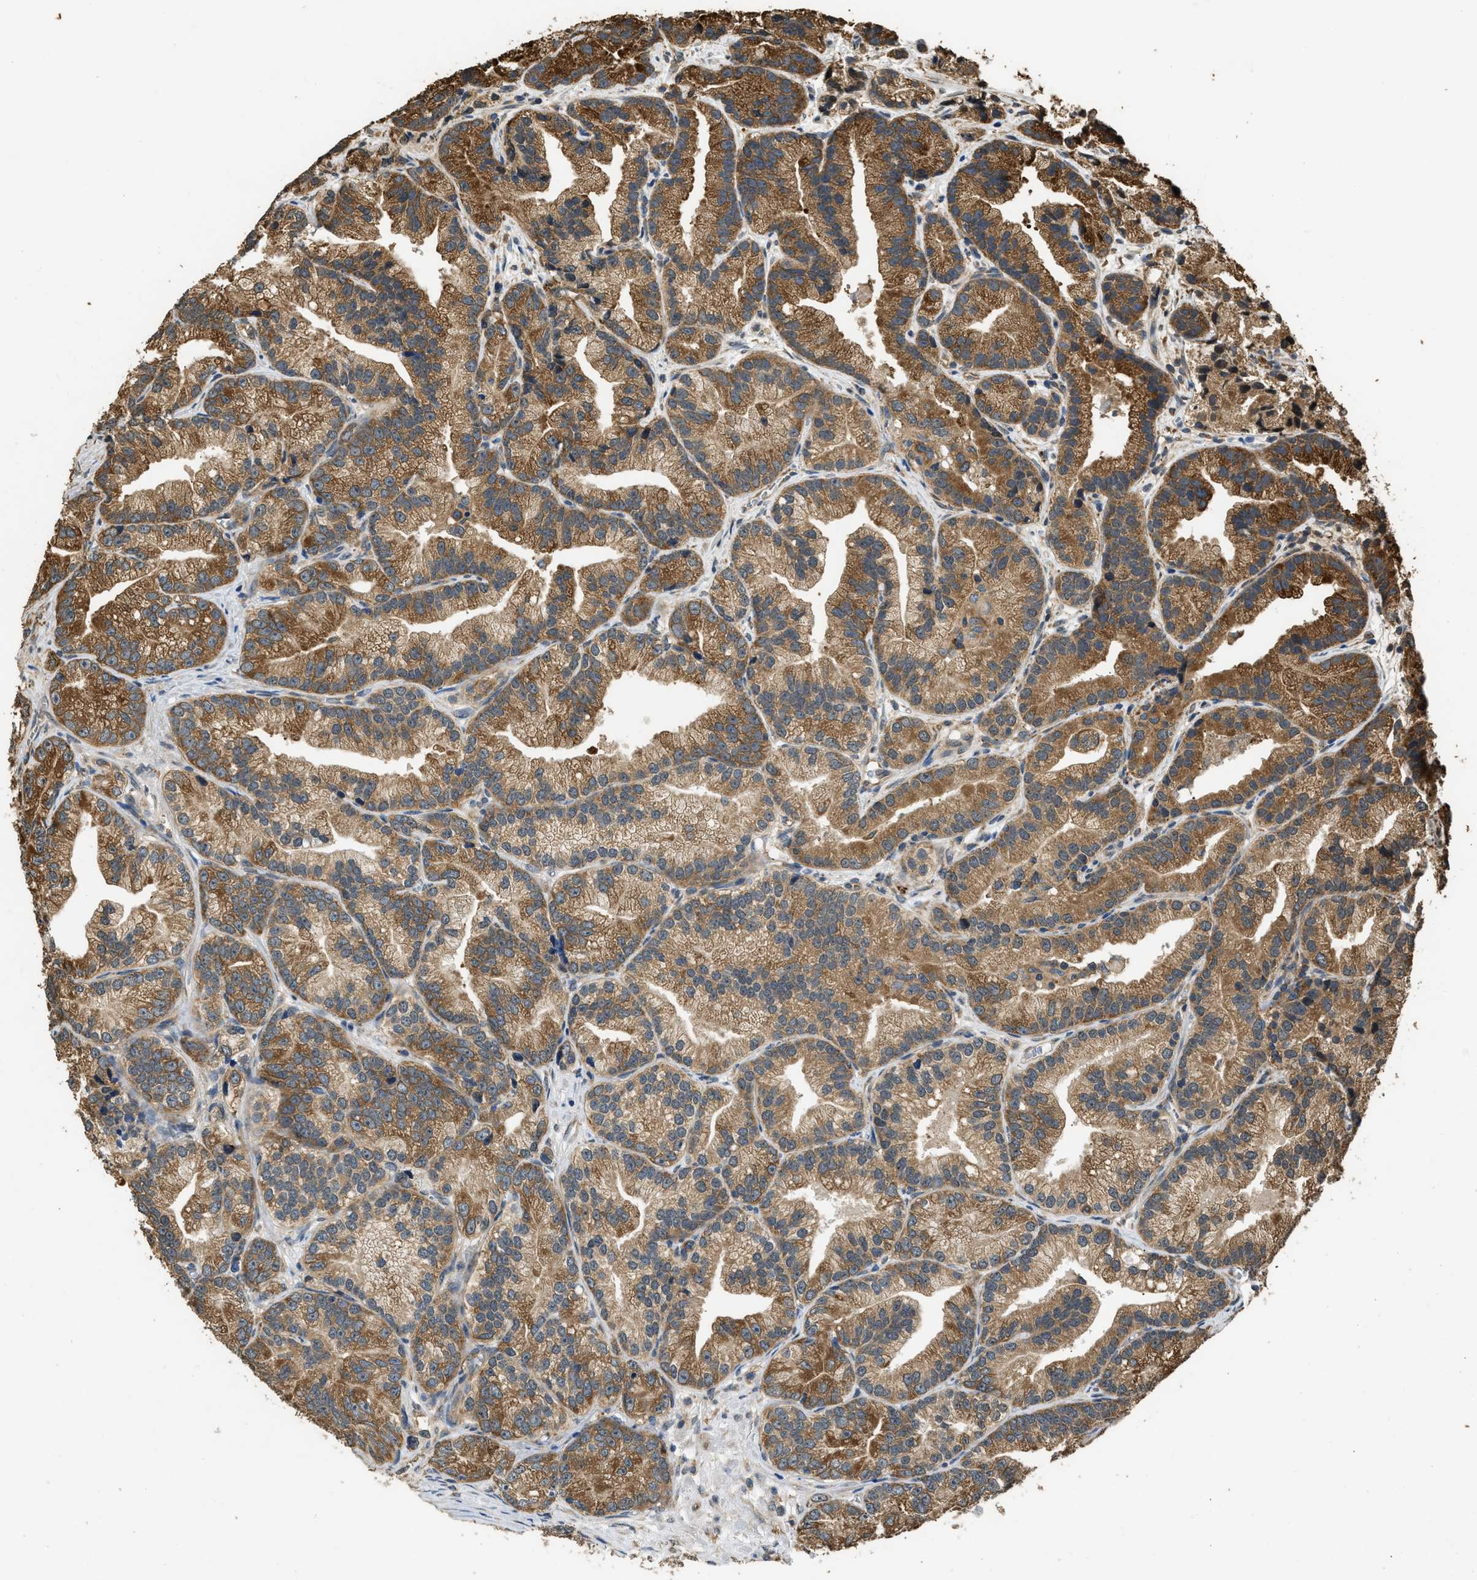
{"staining": {"intensity": "moderate", "quantity": ">75%", "location": "cytoplasmic/membranous"}, "tissue": "prostate cancer", "cell_type": "Tumor cells", "image_type": "cancer", "snomed": [{"axis": "morphology", "description": "Adenocarcinoma, Low grade"}, {"axis": "topography", "description": "Prostate"}], "caption": "Immunohistochemistry (IHC) image of human low-grade adenocarcinoma (prostate) stained for a protein (brown), which shows medium levels of moderate cytoplasmic/membranous positivity in approximately >75% of tumor cells.", "gene": "SLC36A4", "patient": {"sex": "male", "age": 89}}